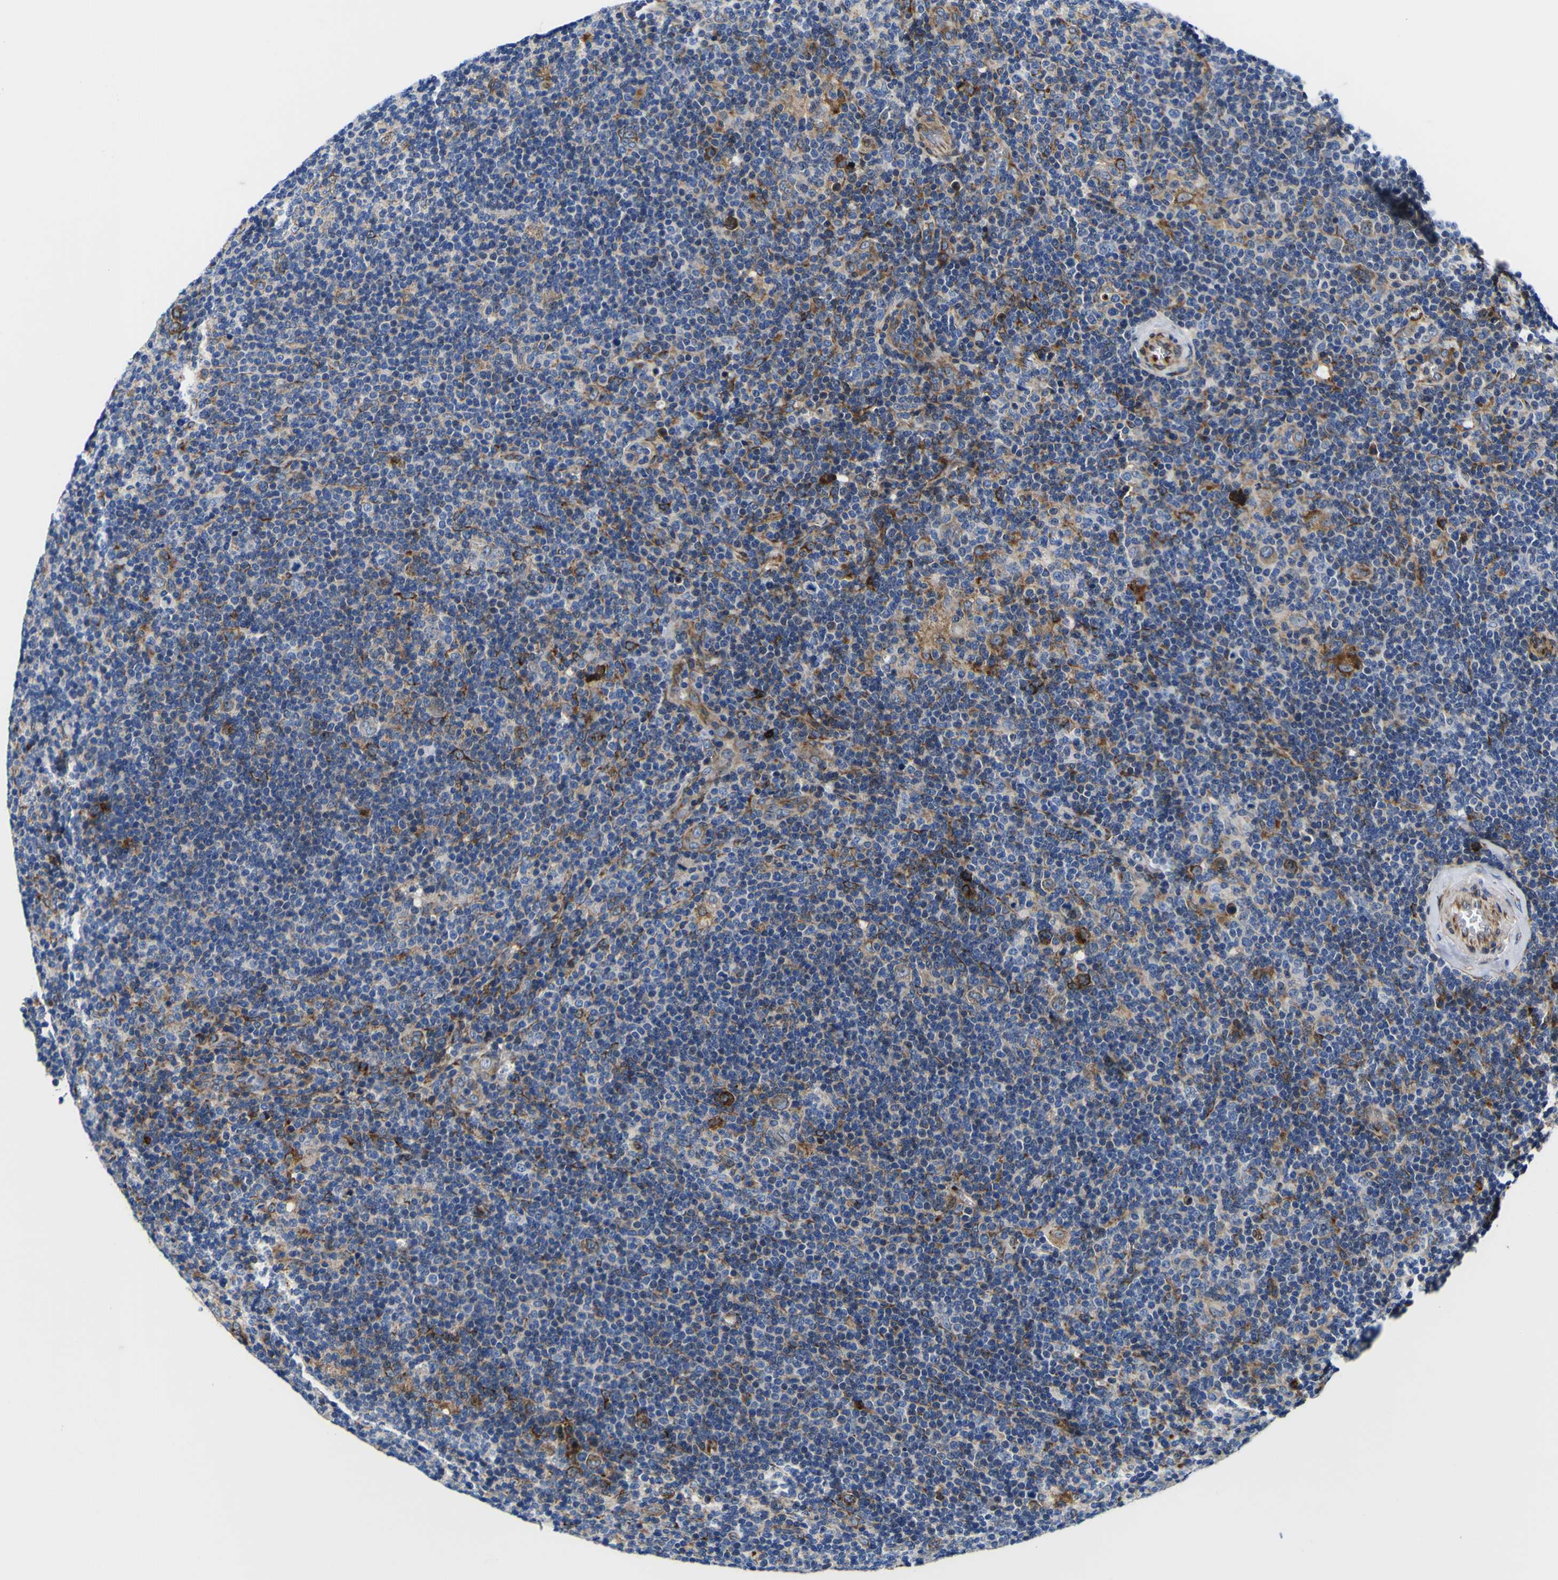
{"staining": {"intensity": "weak", "quantity": ">75%", "location": "cytoplasmic/membranous"}, "tissue": "lymphoma", "cell_type": "Tumor cells", "image_type": "cancer", "snomed": [{"axis": "morphology", "description": "Hodgkin's disease, NOS"}, {"axis": "topography", "description": "Lymph node"}], "caption": "This photomicrograph displays IHC staining of human Hodgkin's disease, with low weak cytoplasmic/membranous positivity in about >75% of tumor cells.", "gene": "SCD", "patient": {"sex": "female", "age": 57}}